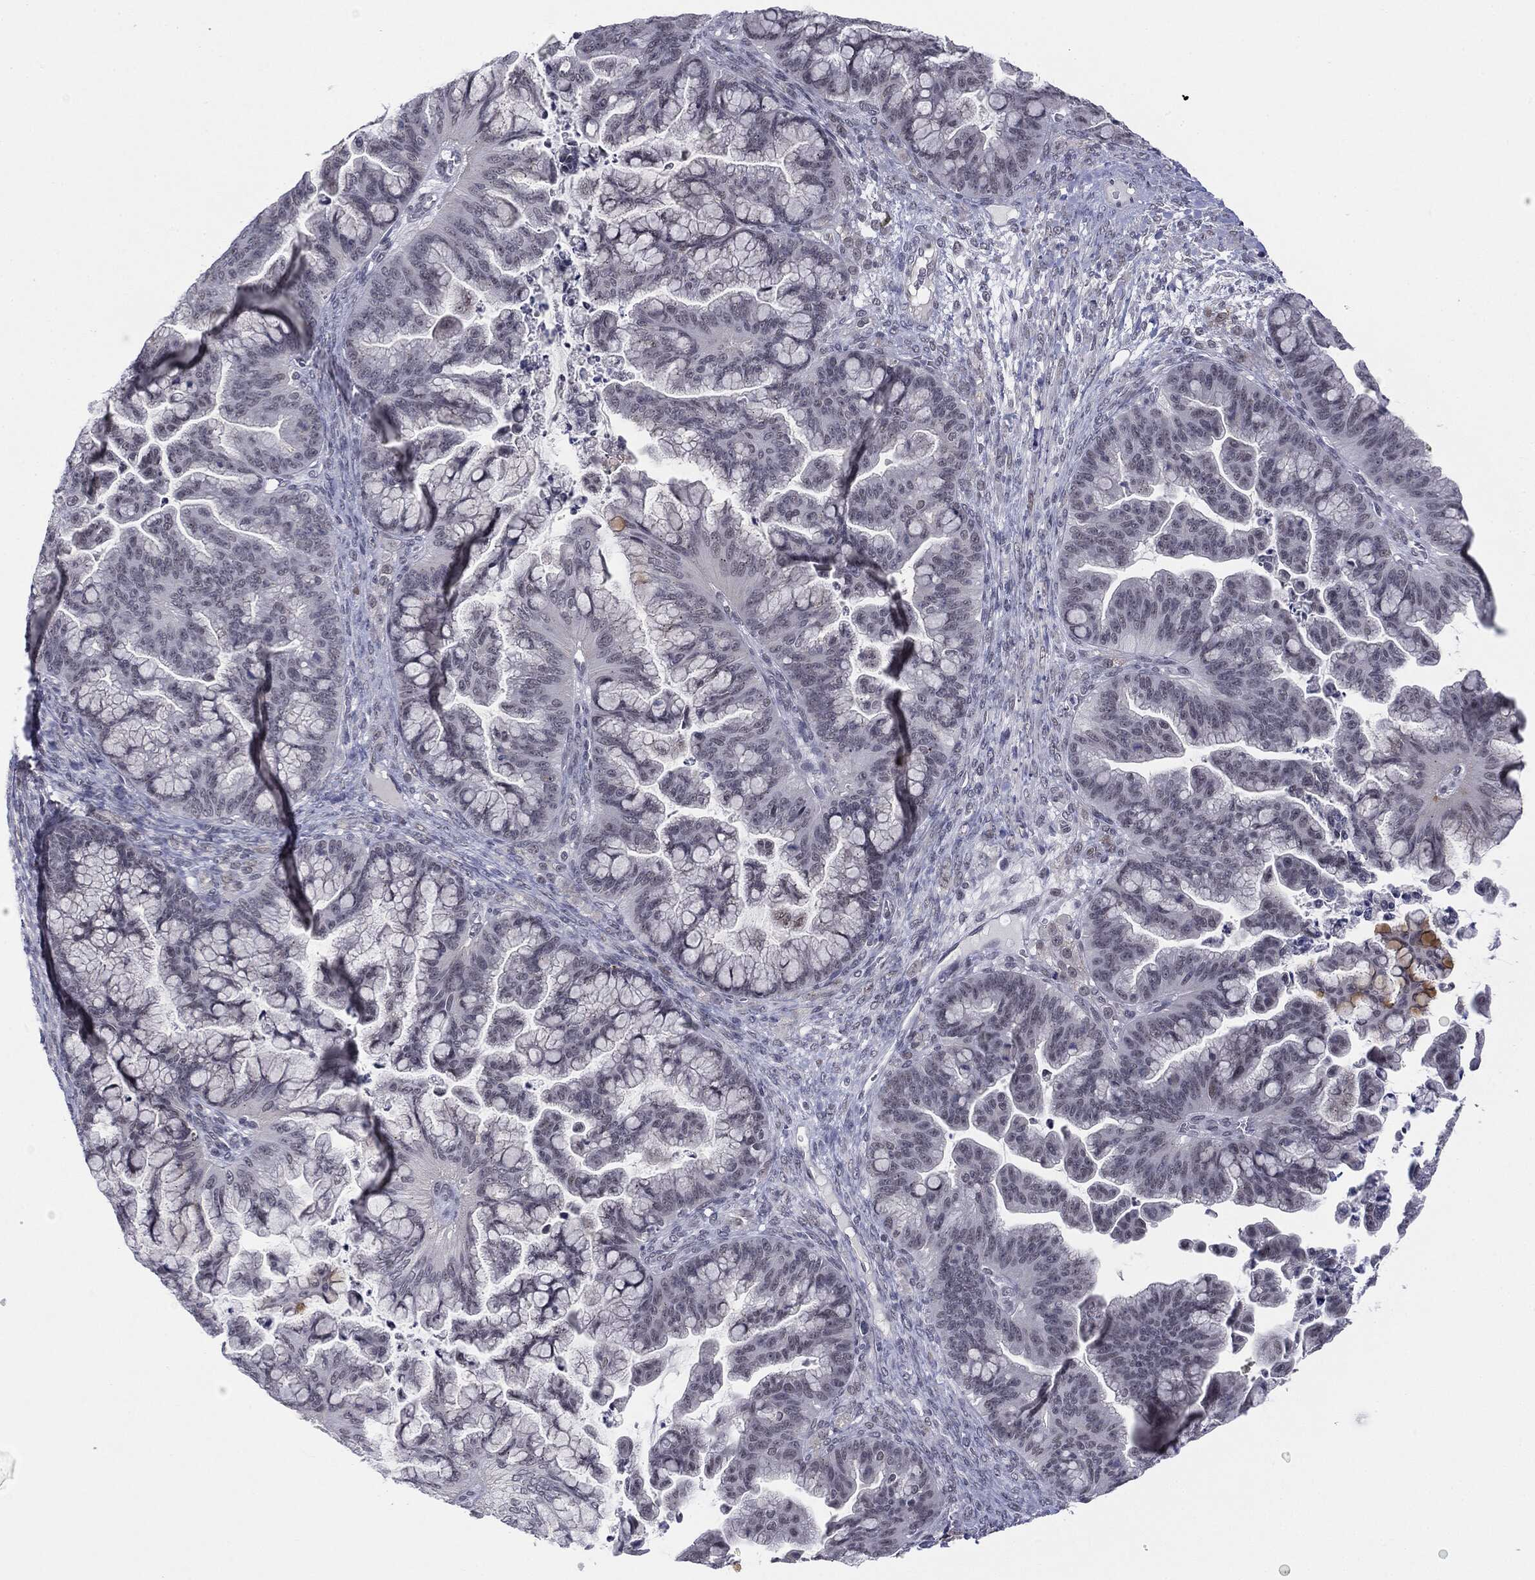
{"staining": {"intensity": "negative", "quantity": "none", "location": "none"}, "tissue": "ovarian cancer", "cell_type": "Tumor cells", "image_type": "cancer", "snomed": [{"axis": "morphology", "description": "Cystadenocarcinoma, mucinous, NOS"}, {"axis": "topography", "description": "Ovary"}], "caption": "Ovarian cancer (mucinous cystadenocarcinoma) was stained to show a protein in brown. There is no significant expression in tumor cells.", "gene": "SLC5A5", "patient": {"sex": "female", "age": 67}}